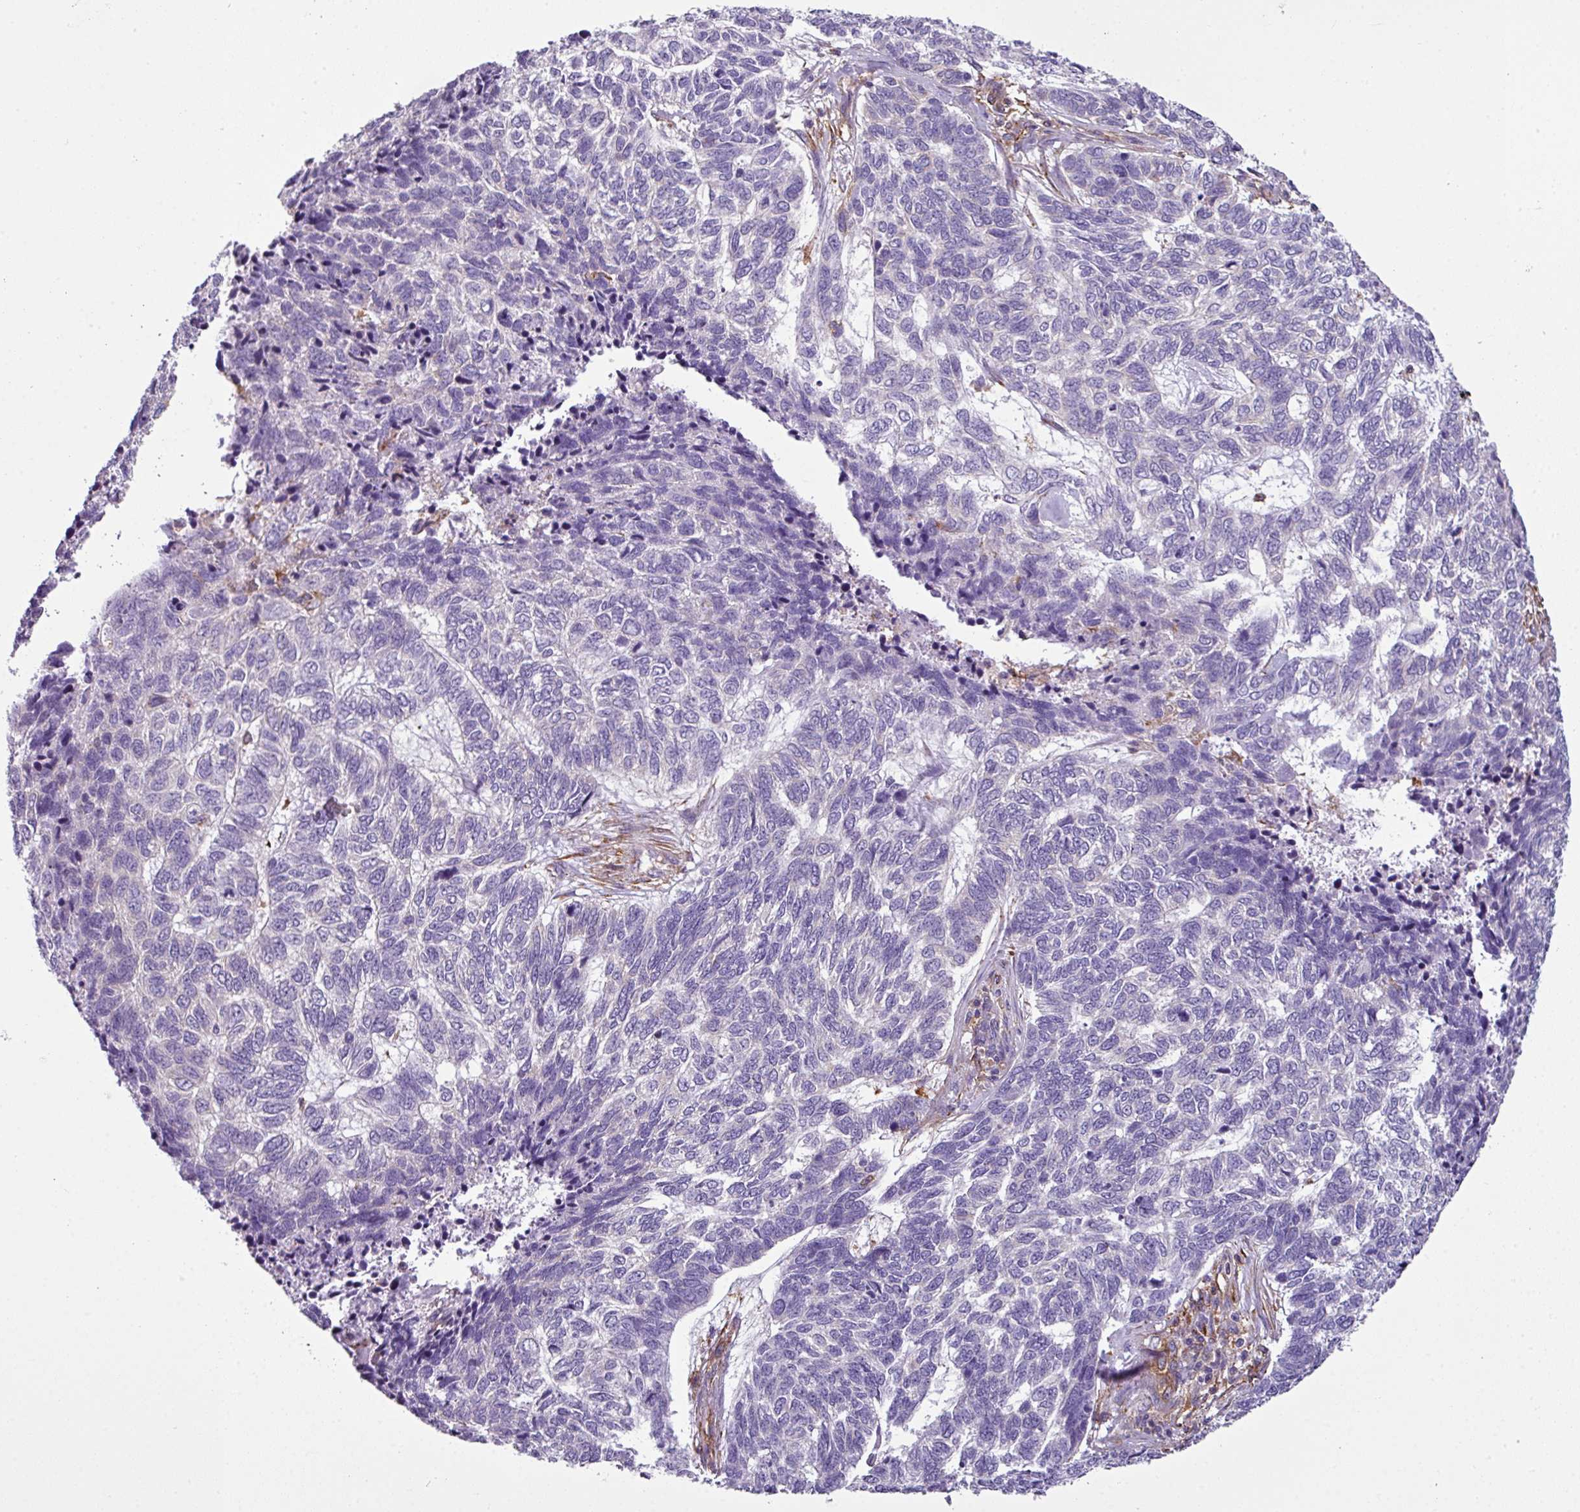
{"staining": {"intensity": "negative", "quantity": "none", "location": "none"}, "tissue": "skin cancer", "cell_type": "Tumor cells", "image_type": "cancer", "snomed": [{"axis": "morphology", "description": "Basal cell carcinoma"}, {"axis": "topography", "description": "Skin"}], "caption": "DAB (3,3'-diaminobenzidine) immunohistochemical staining of skin cancer (basal cell carcinoma) demonstrates no significant staining in tumor cells. The staining is performed using DAB (3,3'-diaminobenzidine) brown chromogen with nuclei counter-stained in using hematoxylin.", "gene": "XNDC1N", "patient": {"sex": "female", "age": 65}}